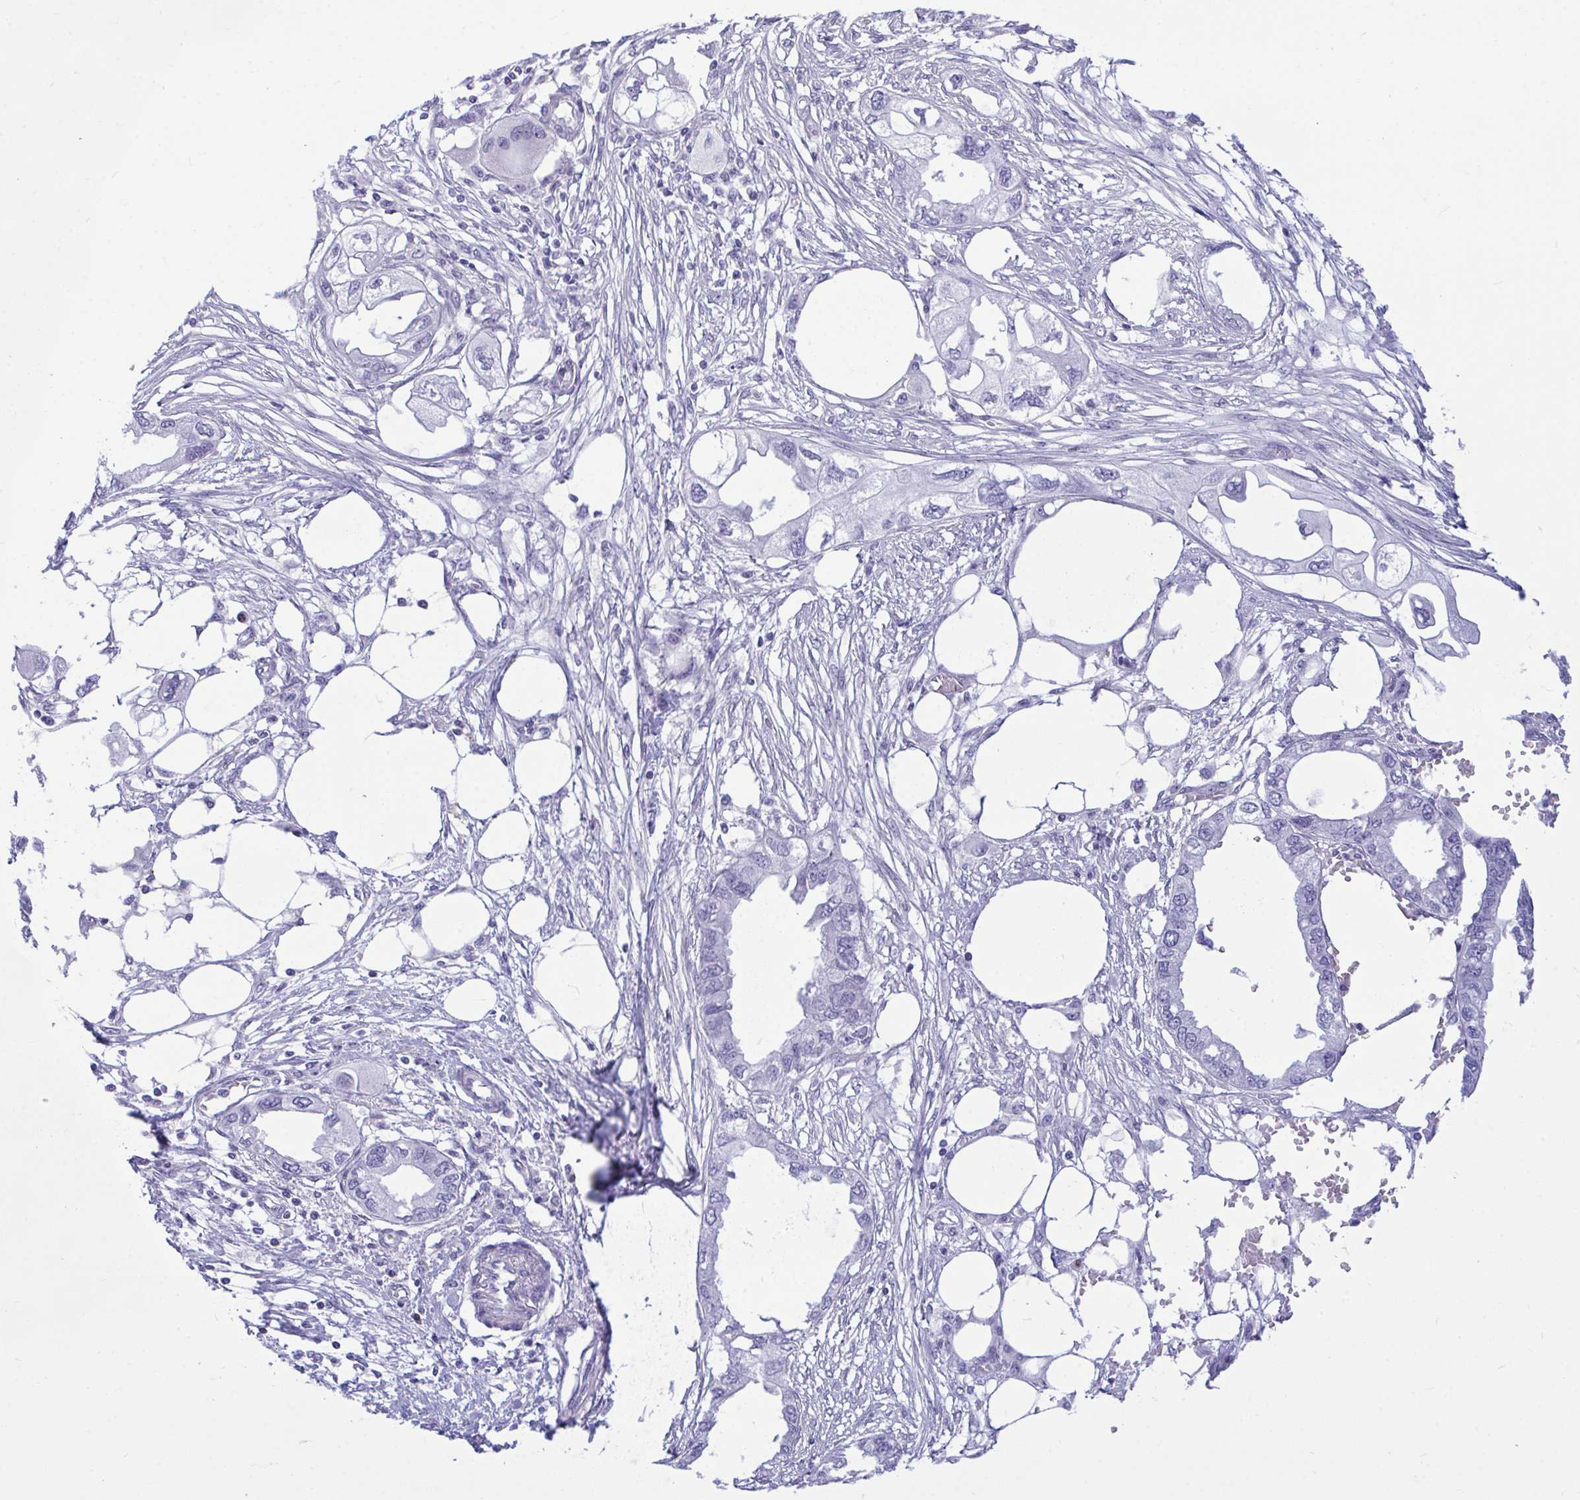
{"staining": {"intensity": "negative", "quantity": "none", "location": "none"}, "tissue": "endometrial cancer", "cell_type": "Tumor cells", "image_type": "cancer", "snomed": [{"axis": "morphology", "description": "Adenocarcinoma, NOS"}, {"axis": "morphology", "description": "Adenocarcinoma, metastatic, NOS"}, {"axis": "topography", "description": "Adipose tissue"}, {"axis": "topography", "description": "Endometrium"}], "caption": "This is an immunohistochemistry histopathology image of endometrial adenocarcinoma. There is no expression in tumor cells.", "gene": "SLC25A51", "patient": {"sex": "female", "age": 67}}